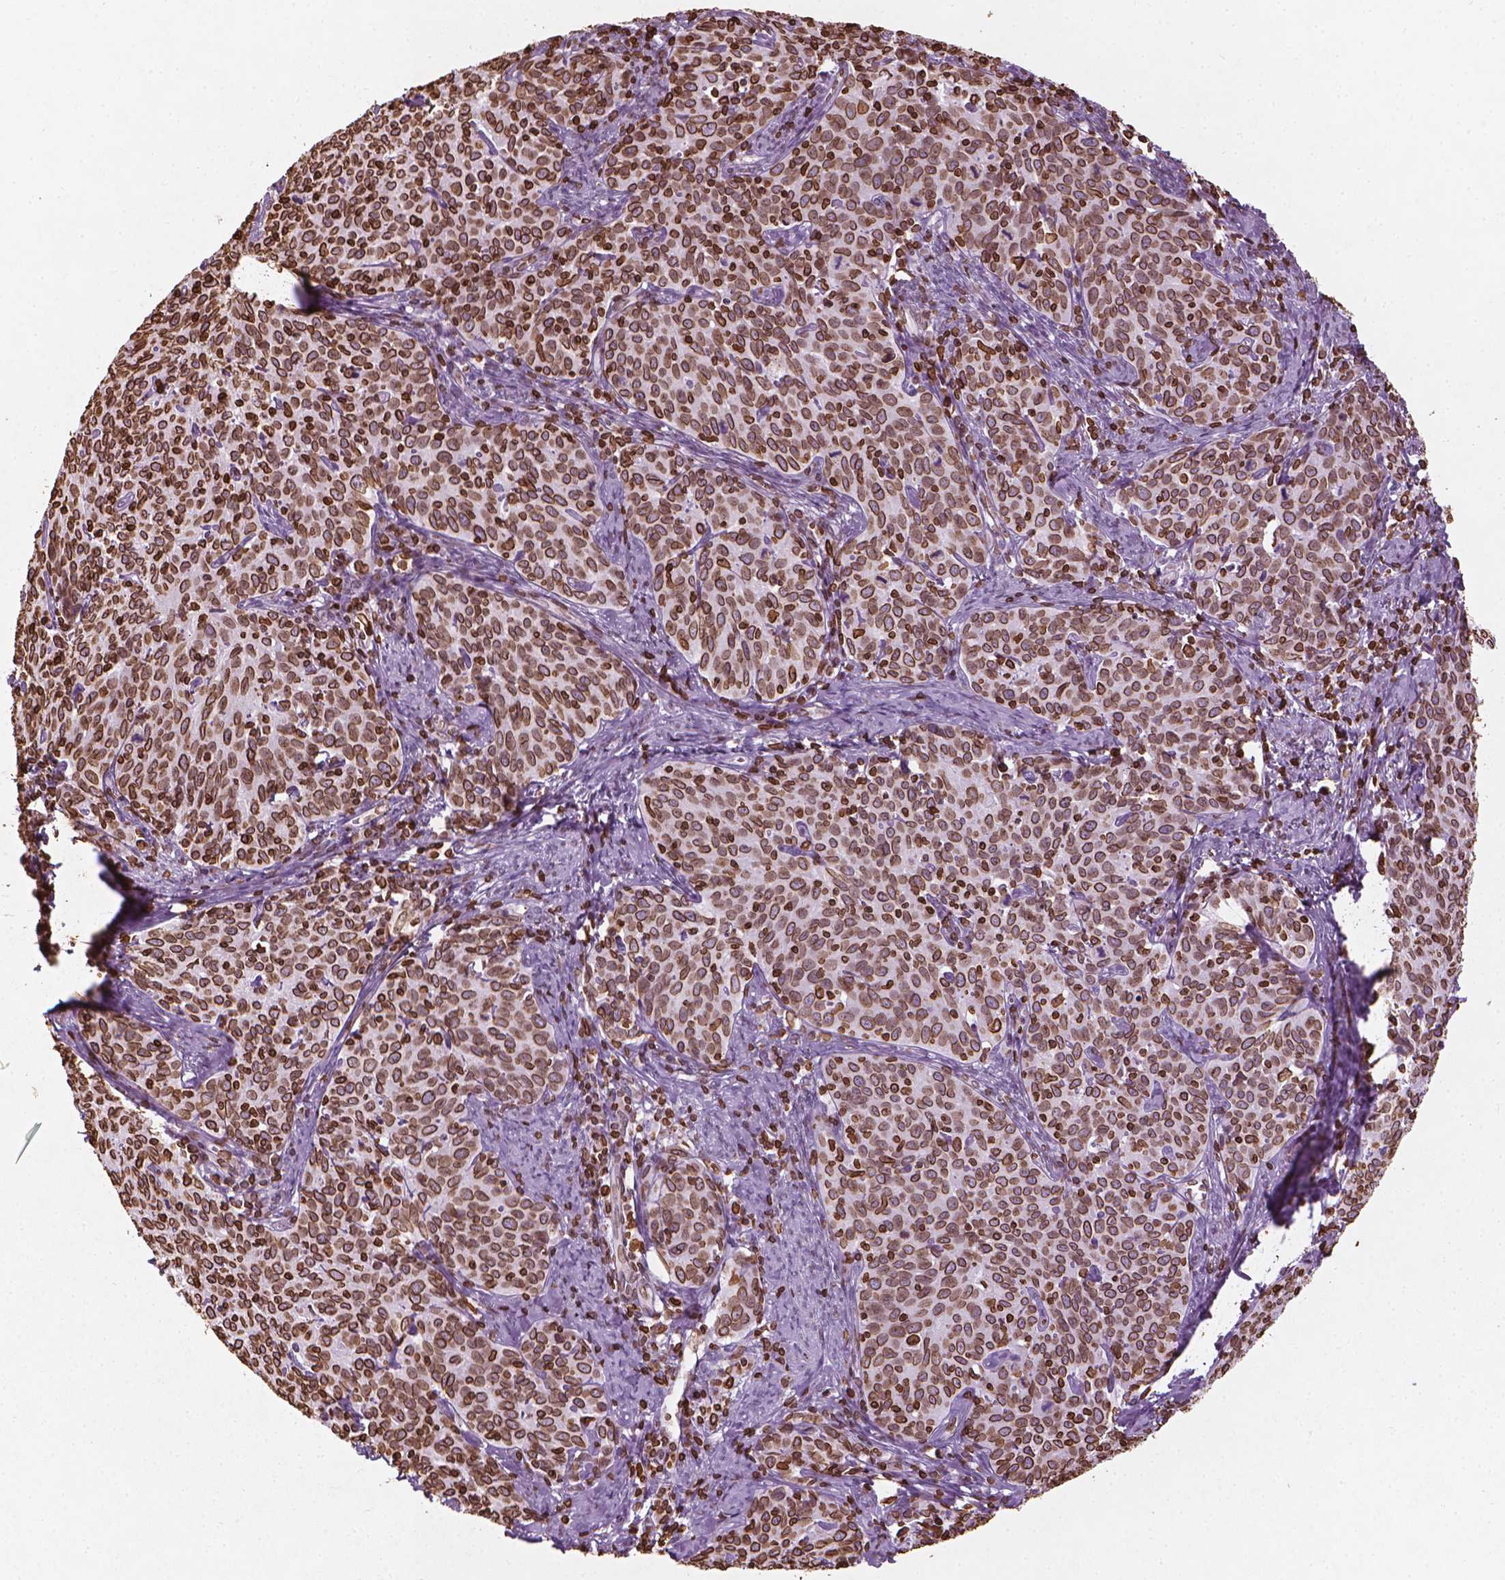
{"staining": {"intensity": "strong", "quantity": ">75%", "location": "cytoplasmic/membranous,nuclear"}, "tissue": "cervical cancer", "cell_type": "Tumor cells", "image_type": "cancer", "snomed": [{"axis": "morphology", "description": "Squamous cell carcinoma, NOS"}, {"axis": "topography", "description": "Cervix"}], "caption": "Protein staining reveals strong cytoplasmic/membranous and nuclear expression in about >75% of tumor cells in cervical squamous cell carcinoma. Immunohistochemistry stains the protein in brown and the nuclei are stained blue.", "gene": "LMNB1", "patient": {"sex": "female", "age": 62}}